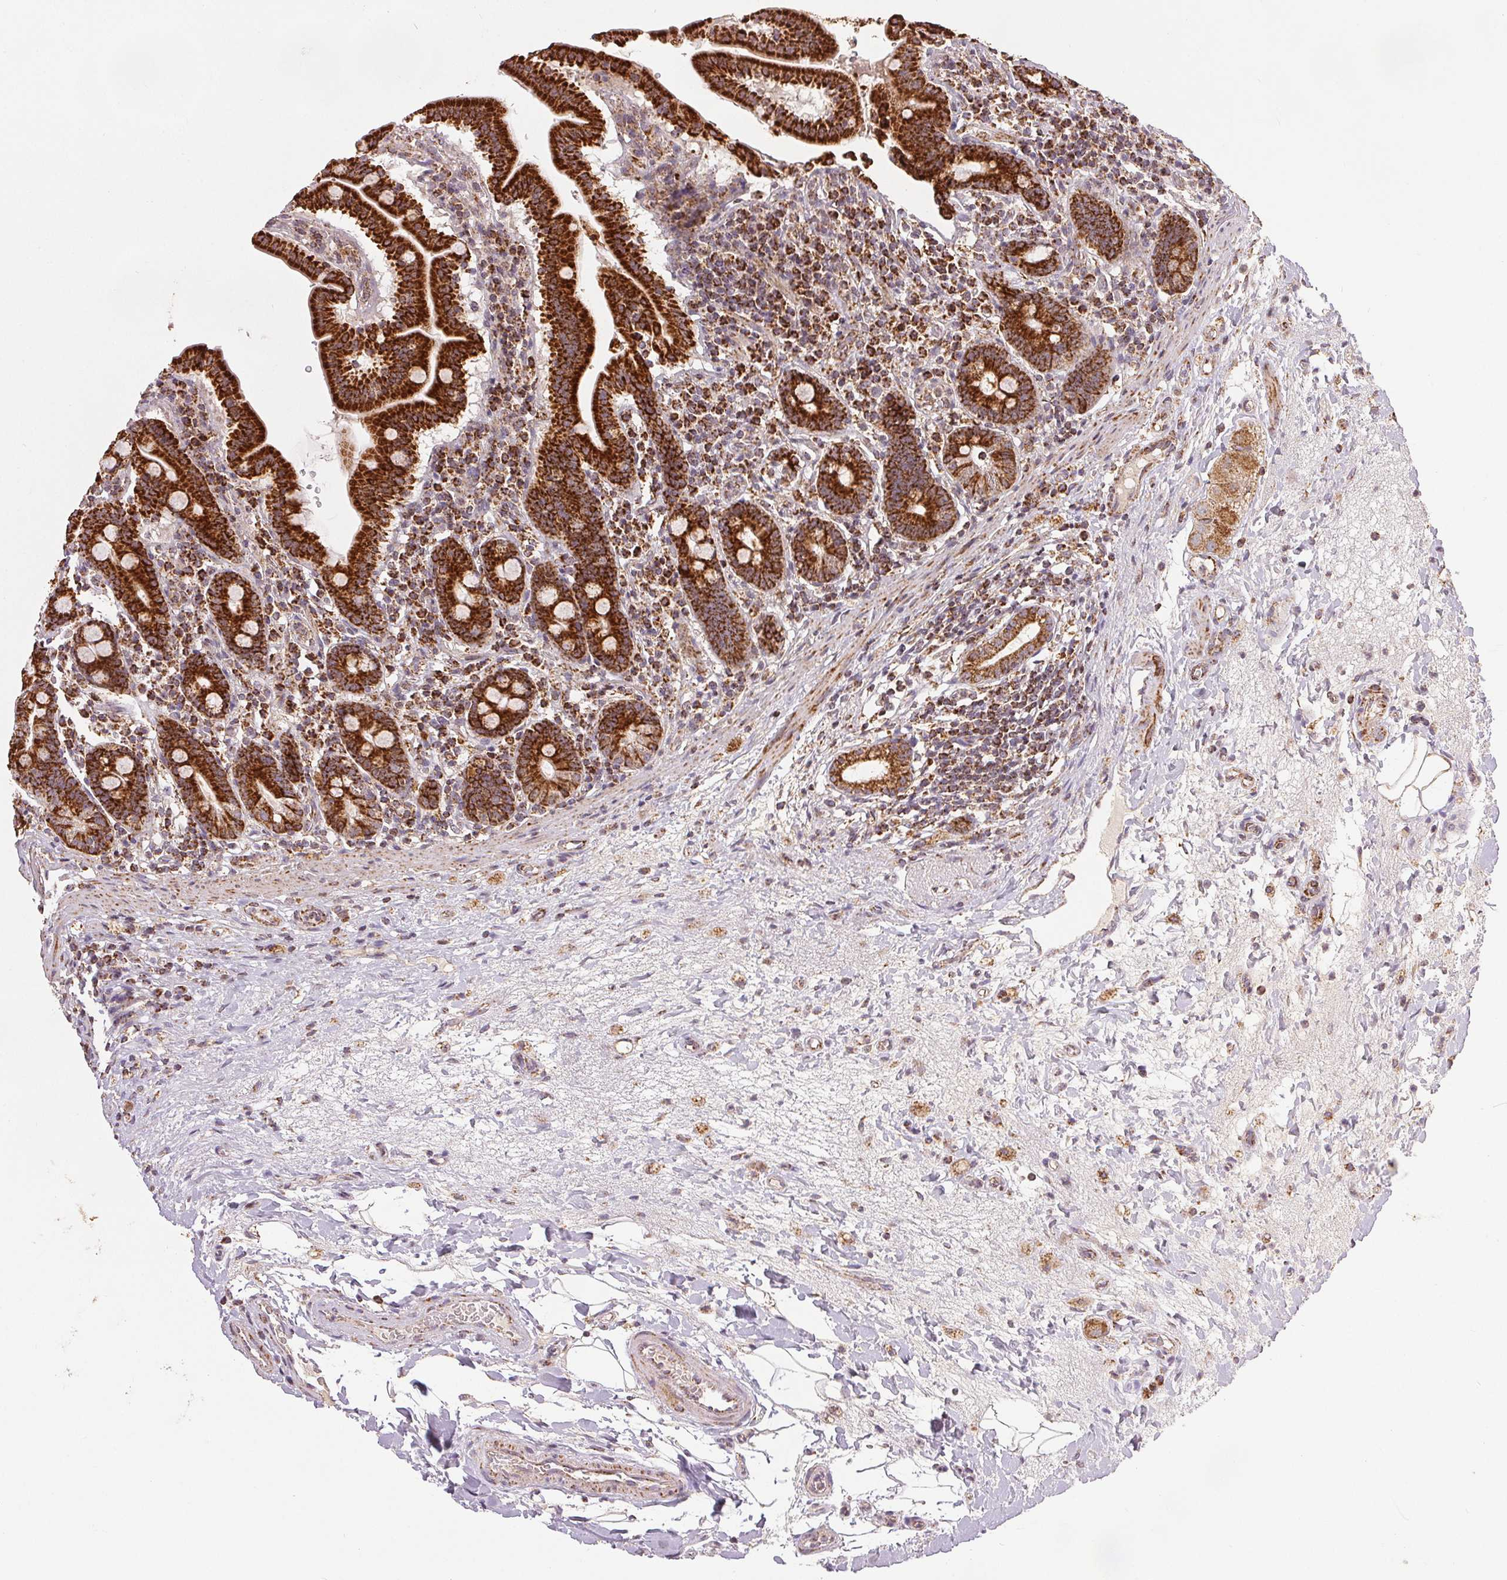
{"staining": {"intensity": "strong", "quantity": ">75%", "location": "cytoplasmic/membranous"}, "tissue": "small intestine", "cell_type": "Glandular cells", "image_type": "normal", "snomed": [{"axis": "morphology", "description": "Normal tissue, NOS"}, {"axis": "topography", "description": "Small intestine"}], "caption": "IHC histopathology image of normal small intestine: human small intestine stained using immunohistochemistry reveals high levels of strong protein expression localized specifically in the cytoplasmic/membranous of glandular cells, appearing as a cytoplasmic/membranous brown color.", "gene": "SDHB", "patient": {"sex": "male", "age": 26}}